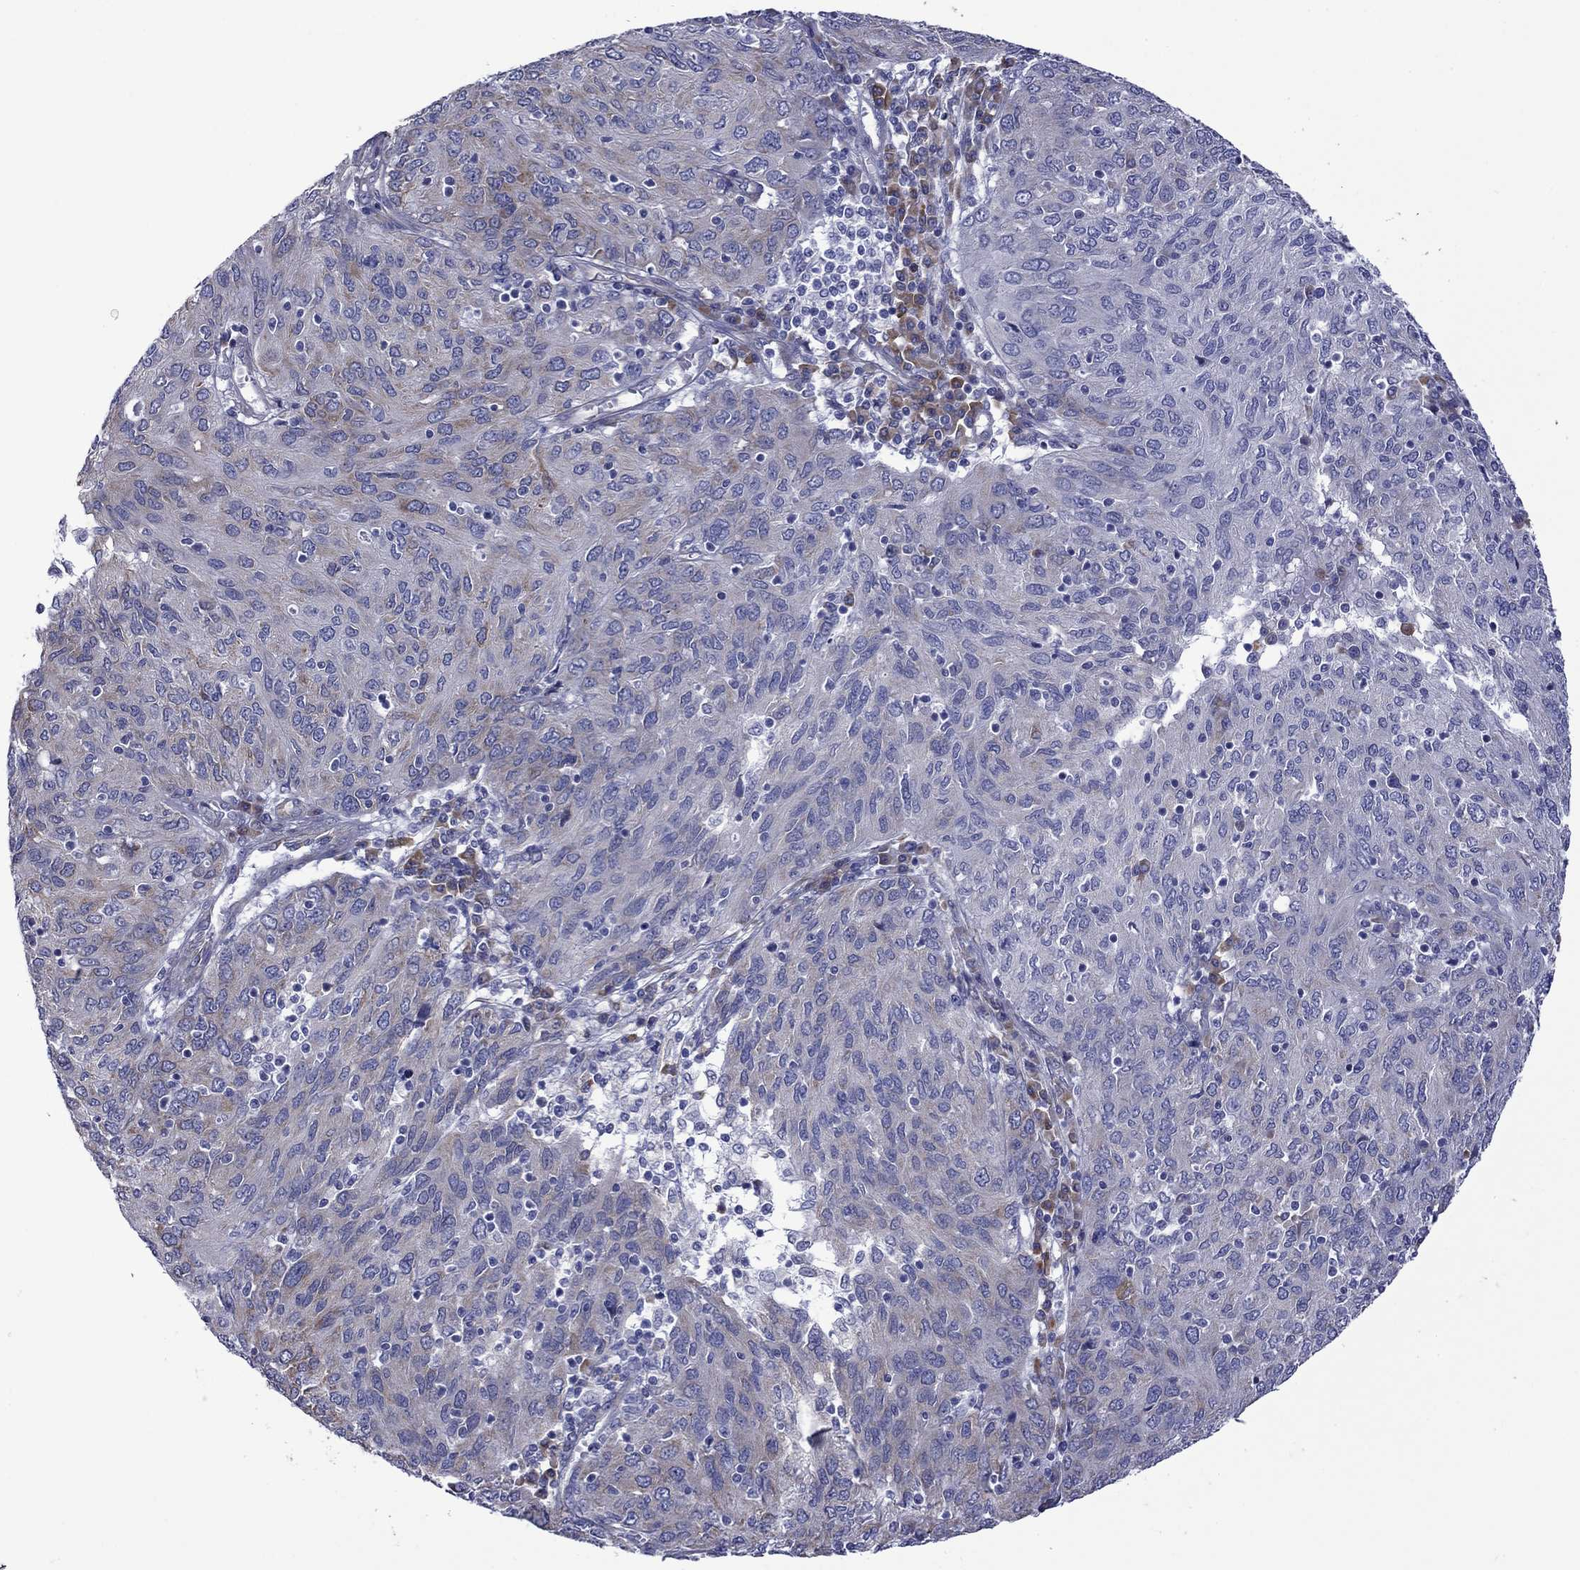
{"staining": {"intensity": "negative", "quantity": "none", "location": "none"}, "tissue": "ovarian cancer", "cell_type": "Tumor cells", "image_type": "cancer", "snomed": [{"axis": "morphology", "description": "Carcinoma, endometroid"}, {"axis": "topography", "description": "Ovary"}], "caption": "Tumor cells show no significant protein staining in ovarian cancer (endometroid carcinoma).", "gene": "HSPG2", "patient": {"sex": "female", "age": 50}}